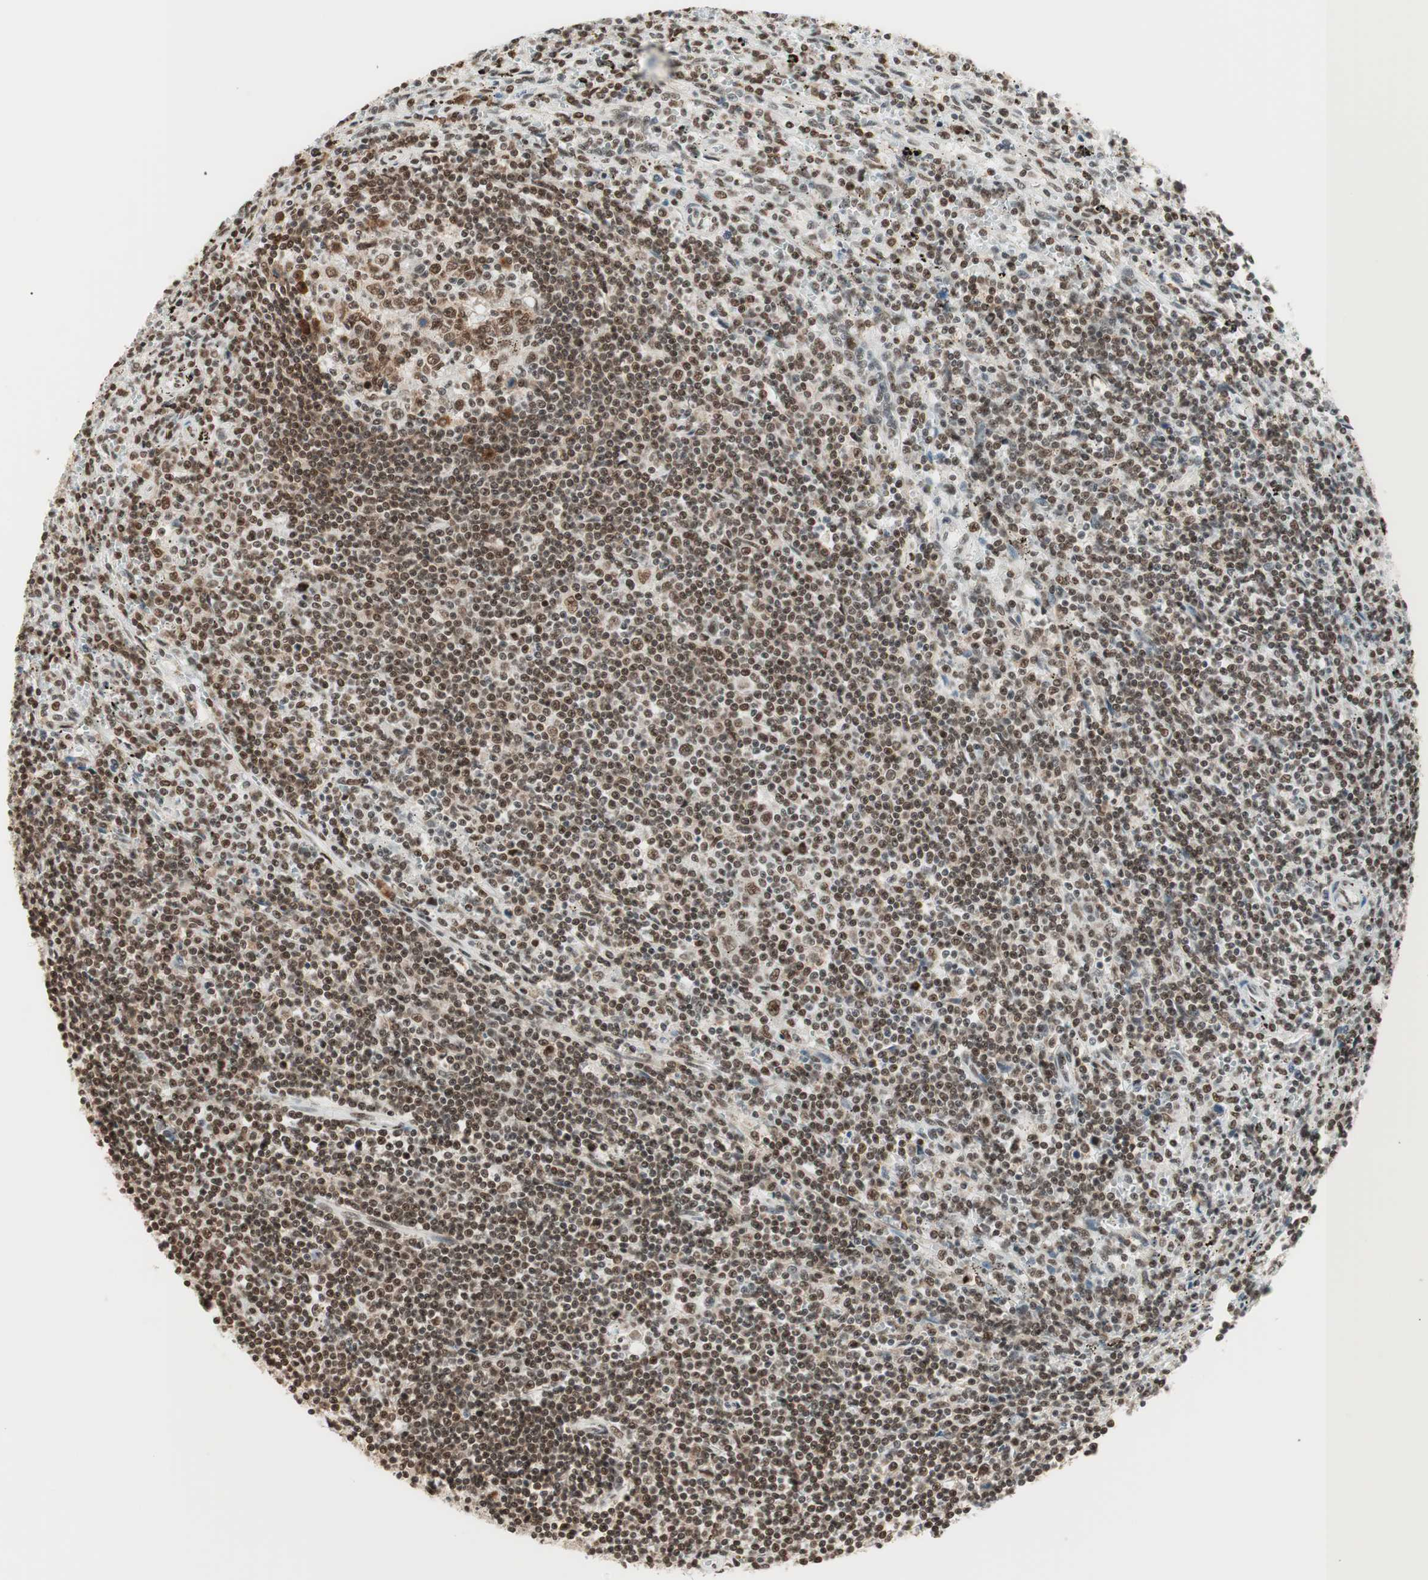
{"staining": {"intensity": "strong", "quantity": ">75%", "location": "nuclear"}, "tissue": "lymphoma", "cell_type": "Tumor cells", "image_type": "cancer", "snomed": [{"axis": "morphology", "description": "Malignant lymphoma, non-Hodgkin's type, Low grade"}, {"axis": "topography", "description": "Spleen"}], "caption": "Immunohistochemical staining of low-grade malignant lymphoma, non-Hodgkin's type exhibits strong nuclear protein positivity in about >75% of tumor cells.", "gene": "SMARCE1", "patient": {"sex": "male", "age": 76}}